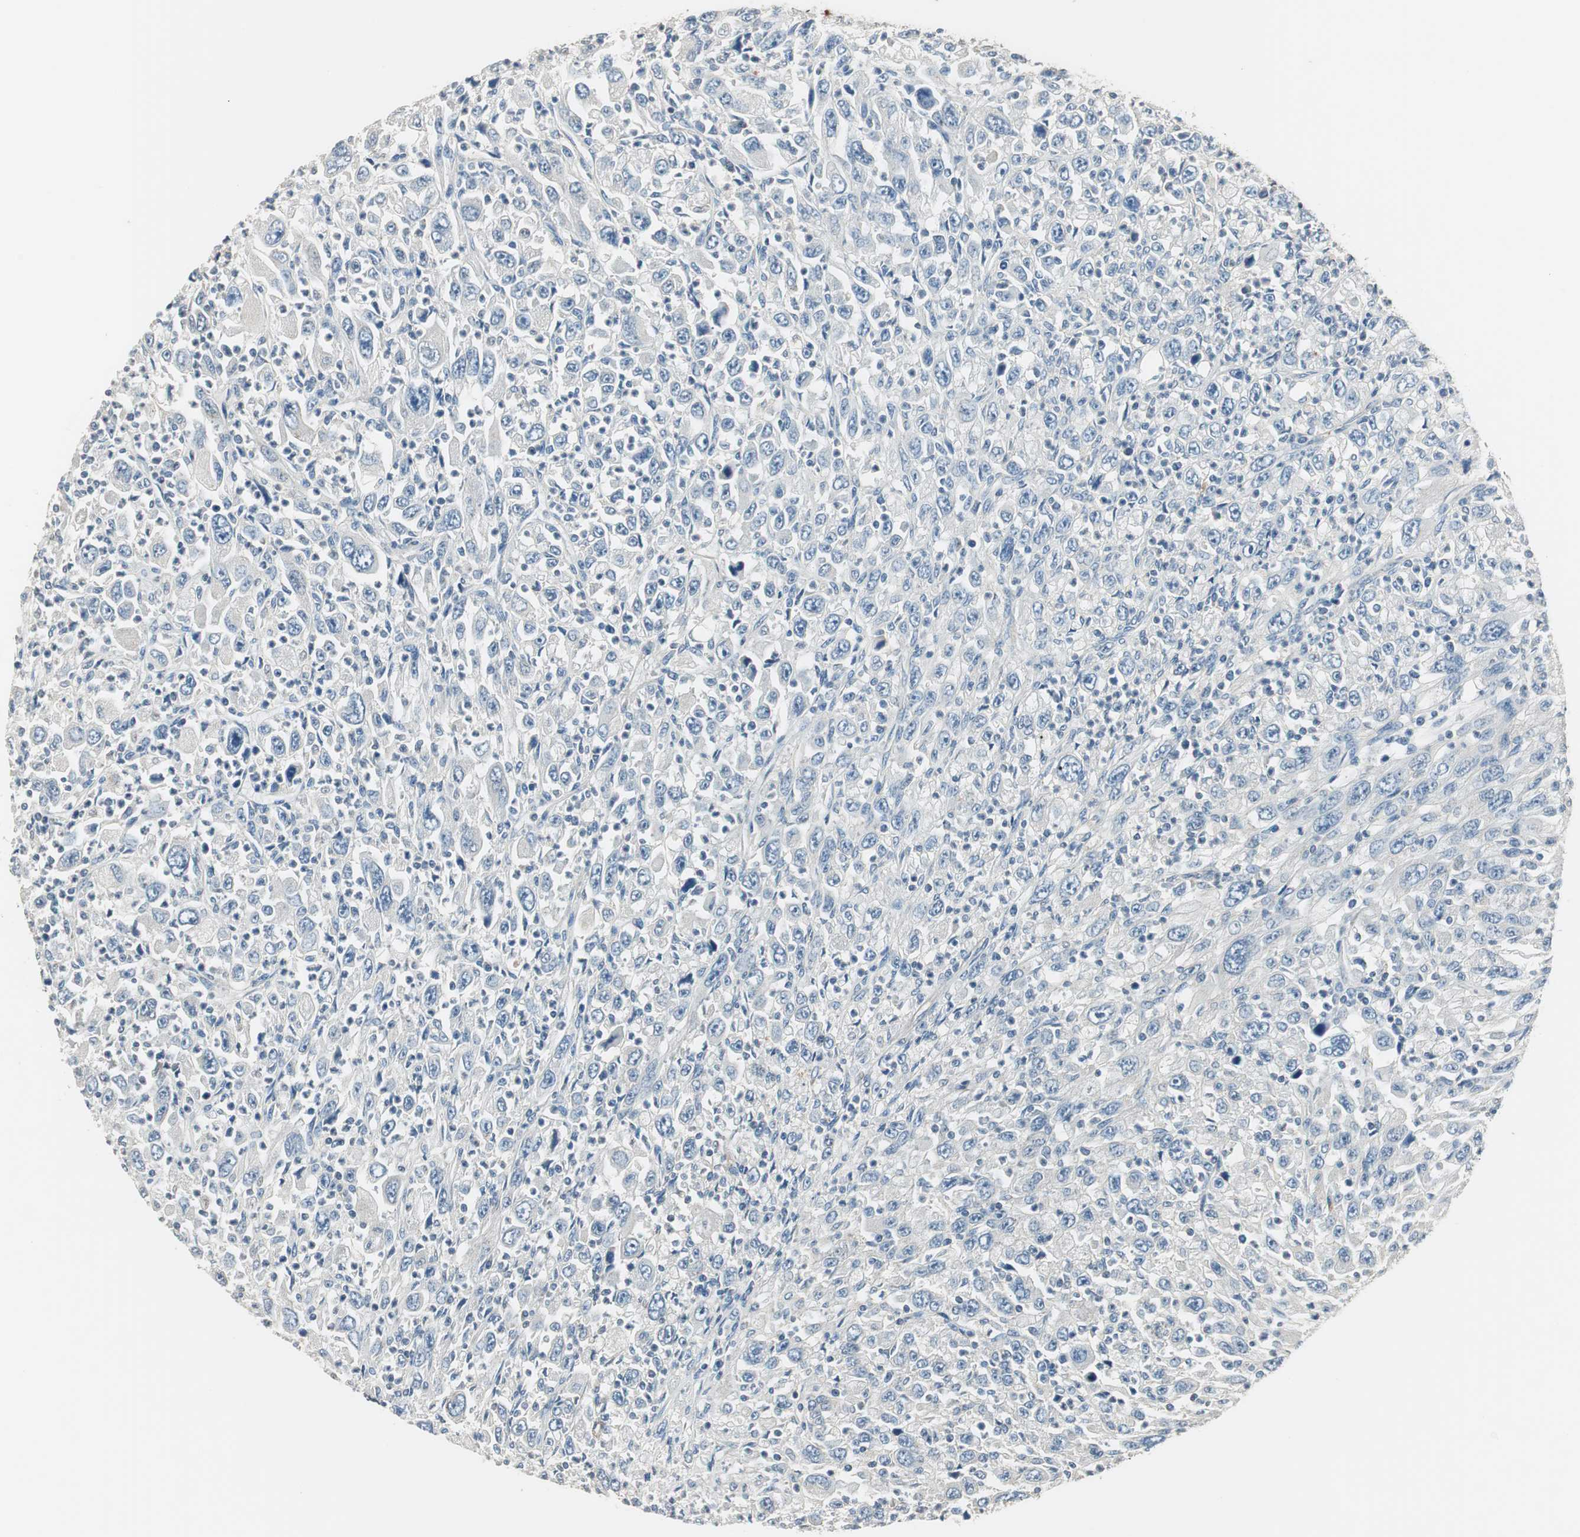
{"staining": {"intensity": "negative", "quantity": "none", "location": "none"}, "tissue": "melanoma", "cell_type": "Tumor cells", "image_type": "cancer", "snomed": [{"axis": "morphology", "description": "Malignant melanoma, Metastatic site"}, {"axis": "topography", "description": "Skin"}], "caption": "High magnification brightfield microscopy of malignant melanoma (metastatic site) stained with DAB (brown) and counterstained with hematoxylin (blue): tumor cells show no significant expression.", "gene": "MSTO1", "patient": {"sex": "female", "age": 56}}